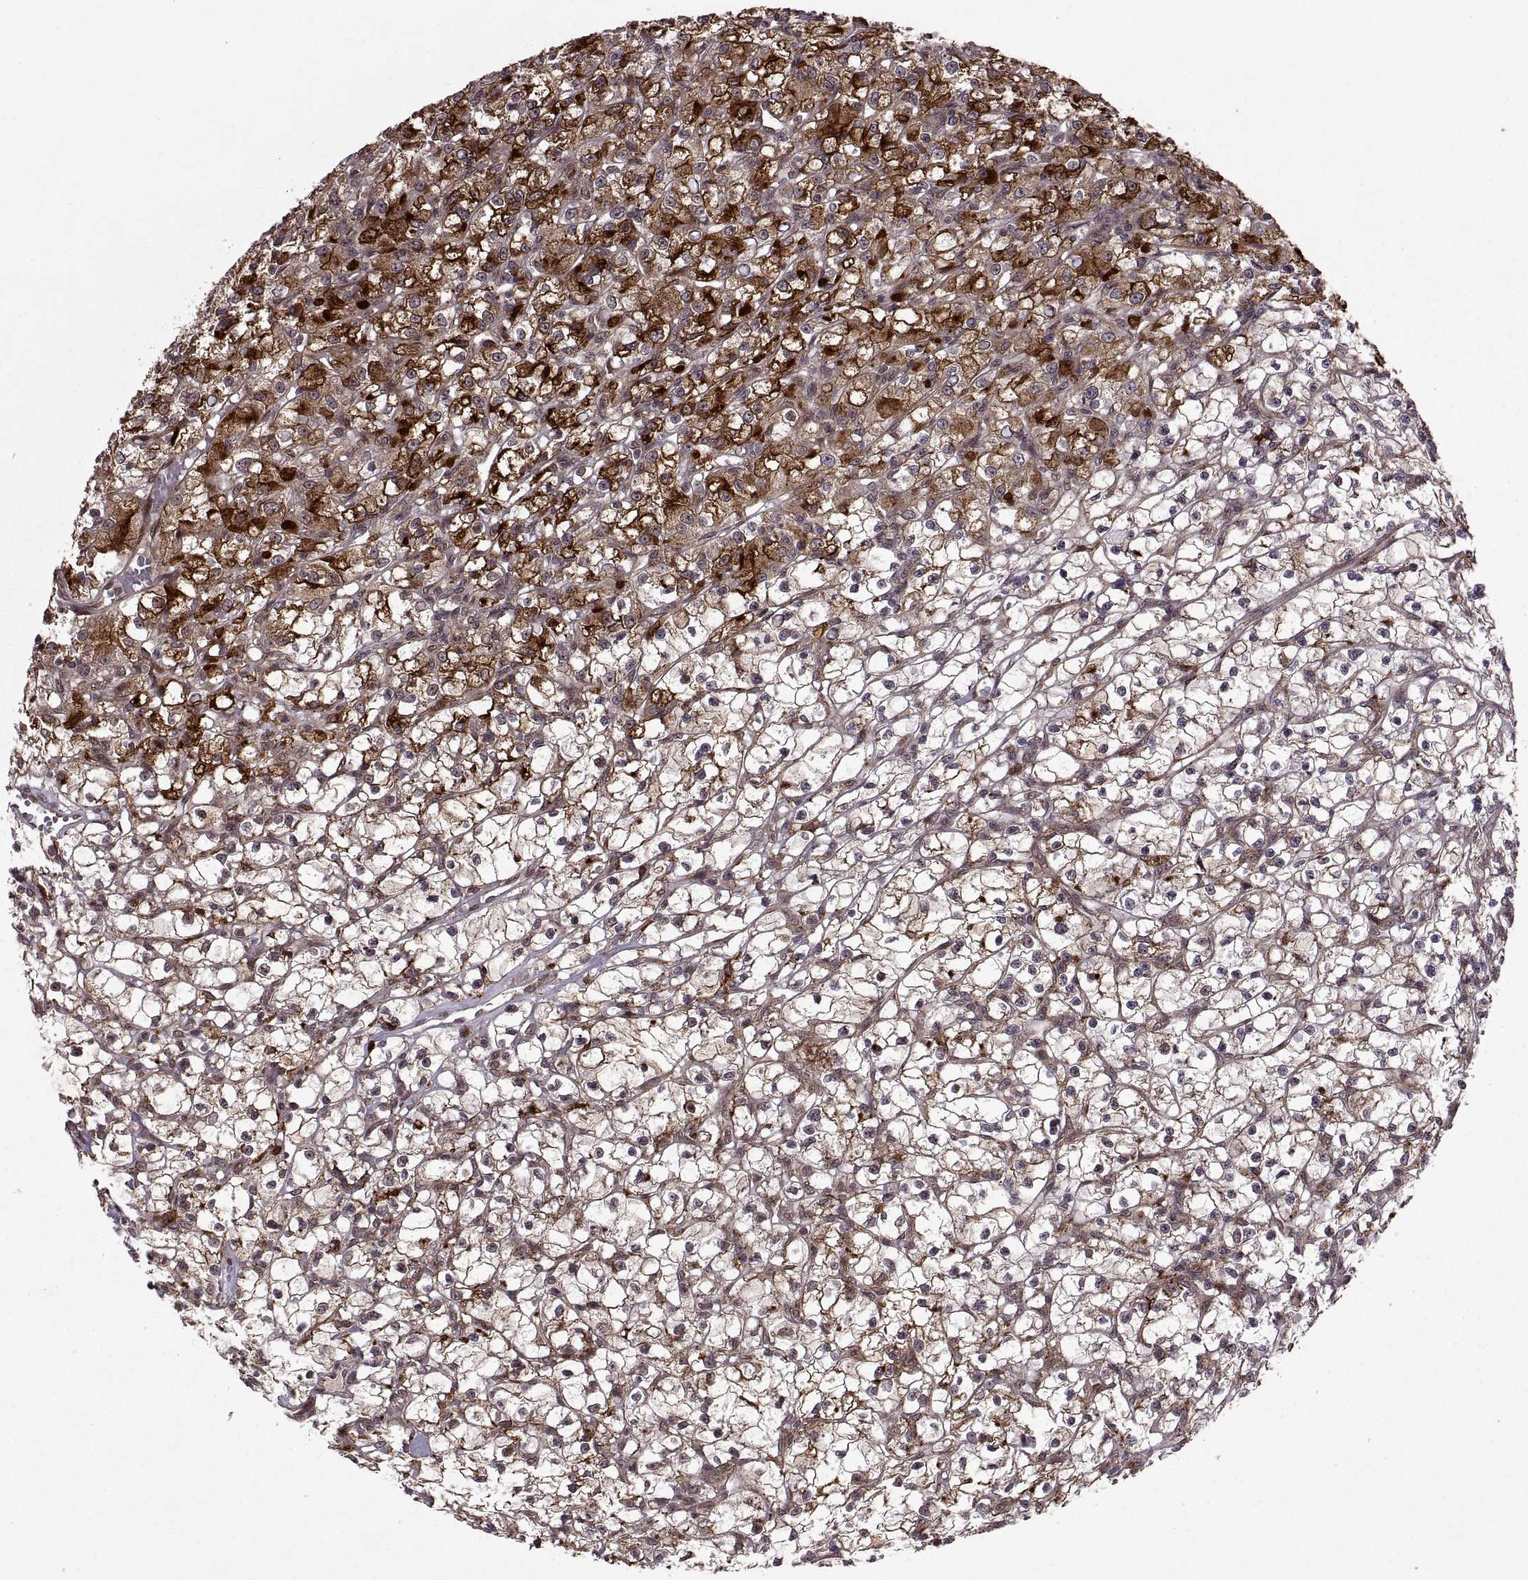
{"staining": {"intensity": "strong", "quantity": "<25%", "location": "cytoplasmic/membranous"}, "tissue": "renal cancer", "cell_type": "Tumor cells", "image_type": "cancer", "snomed": [{"axis": "morphology", "description": "Adenocarcinoma, NOS"}, {"axis": "topography", "description": "Kidney"}], "caption": "A brown stain labels strong cytoplasmic/membranous positivity of a protein in renal adenocarcinoma tumor cells.", "gene": "PTOV1", "patient": {"sex": "female", "age": 59}}